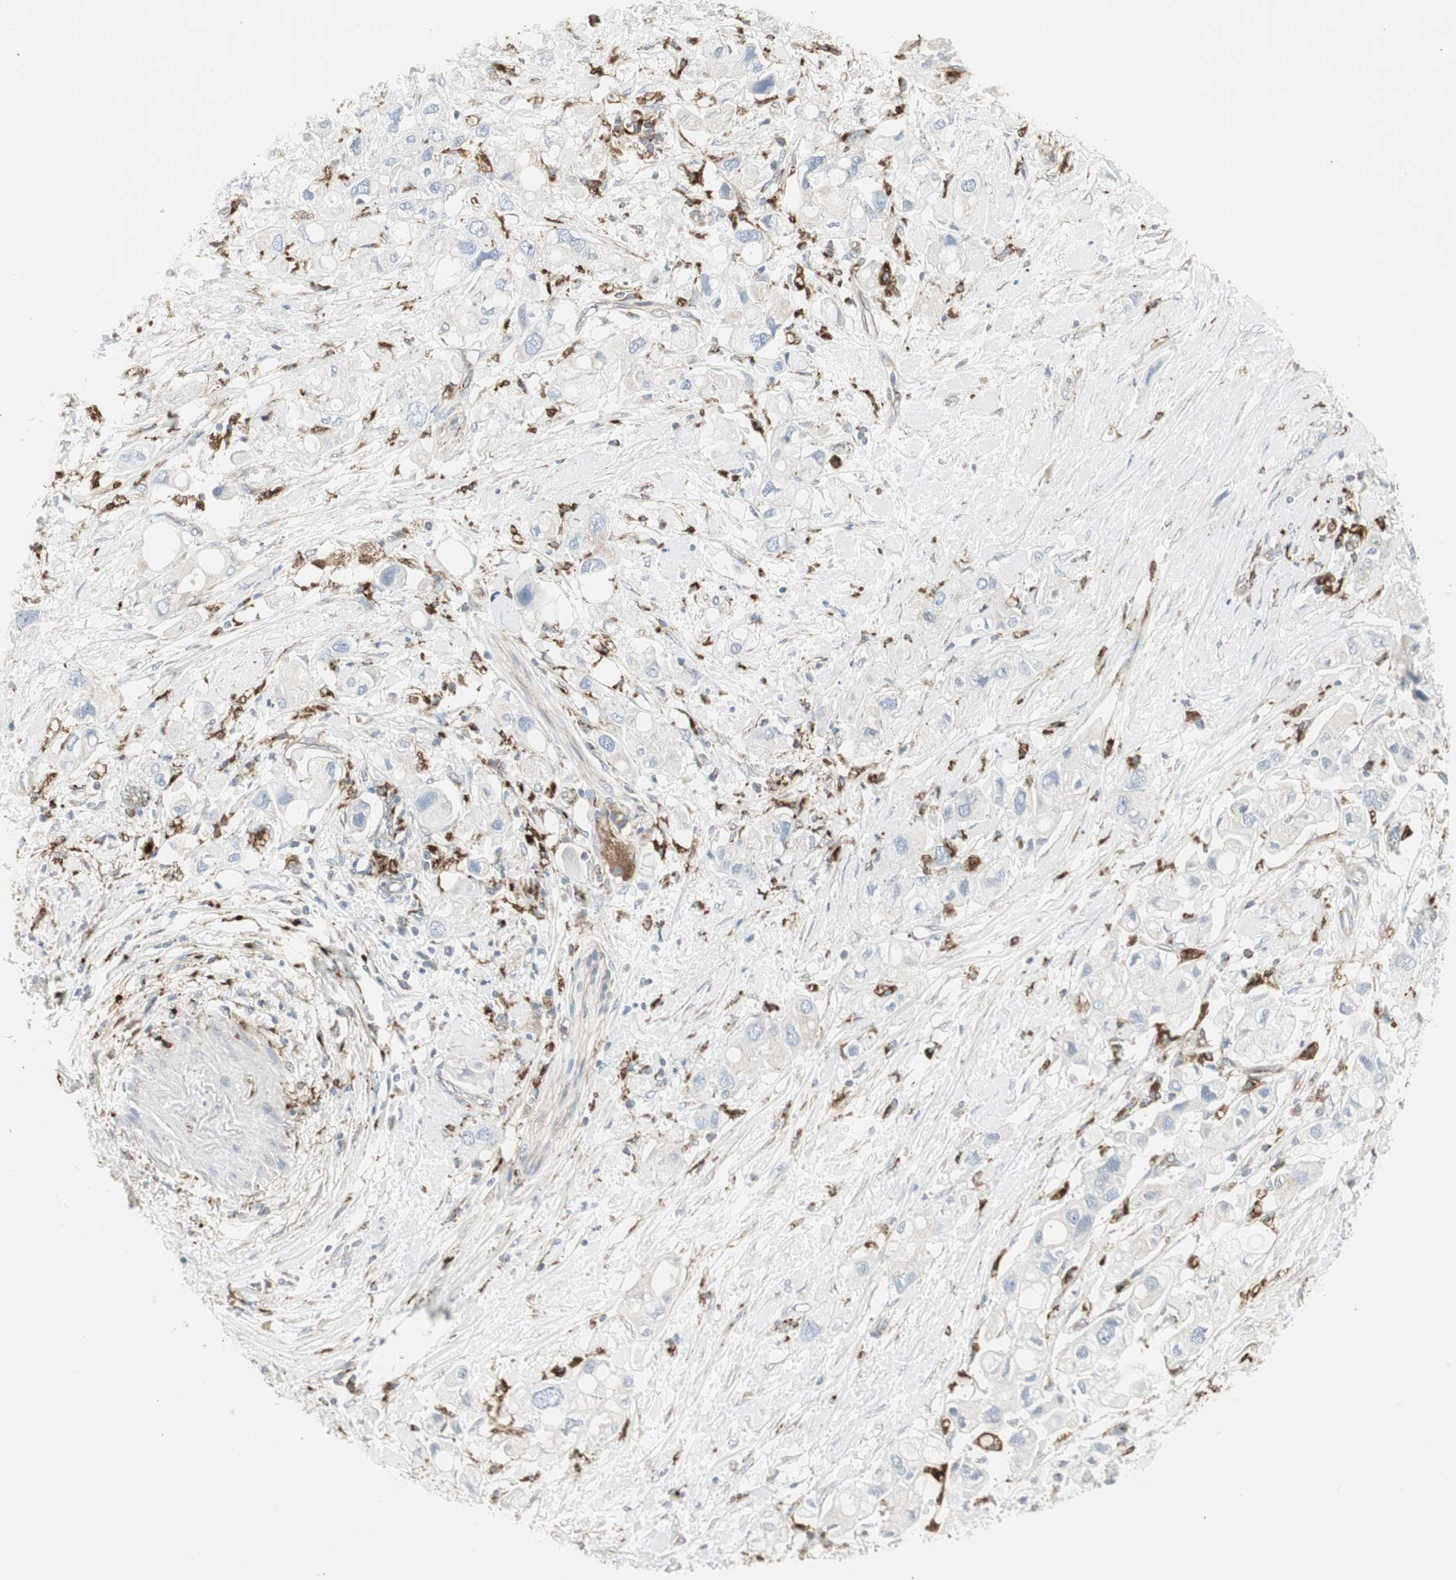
{"staining": {"intensity": "negative", "quantity": "none", "location": "none"}, "tissue": "pancreatic cancer", "cell_type": "Tumor cells", "image_type": "cancer", "snomed": [{"axis": "morphology", "description": "Adenocarcinoma, NOS"}, {"axis": "topography", "description": "Pancreas"}], "caption": "Pancreatic cancer (adenocarcinoma) stained for a protein using immunohistochemistry demonstrates no staining tumor cells.", "gene": "ATP6V1B2", "patient": {"sex": "female", "age": 56}}